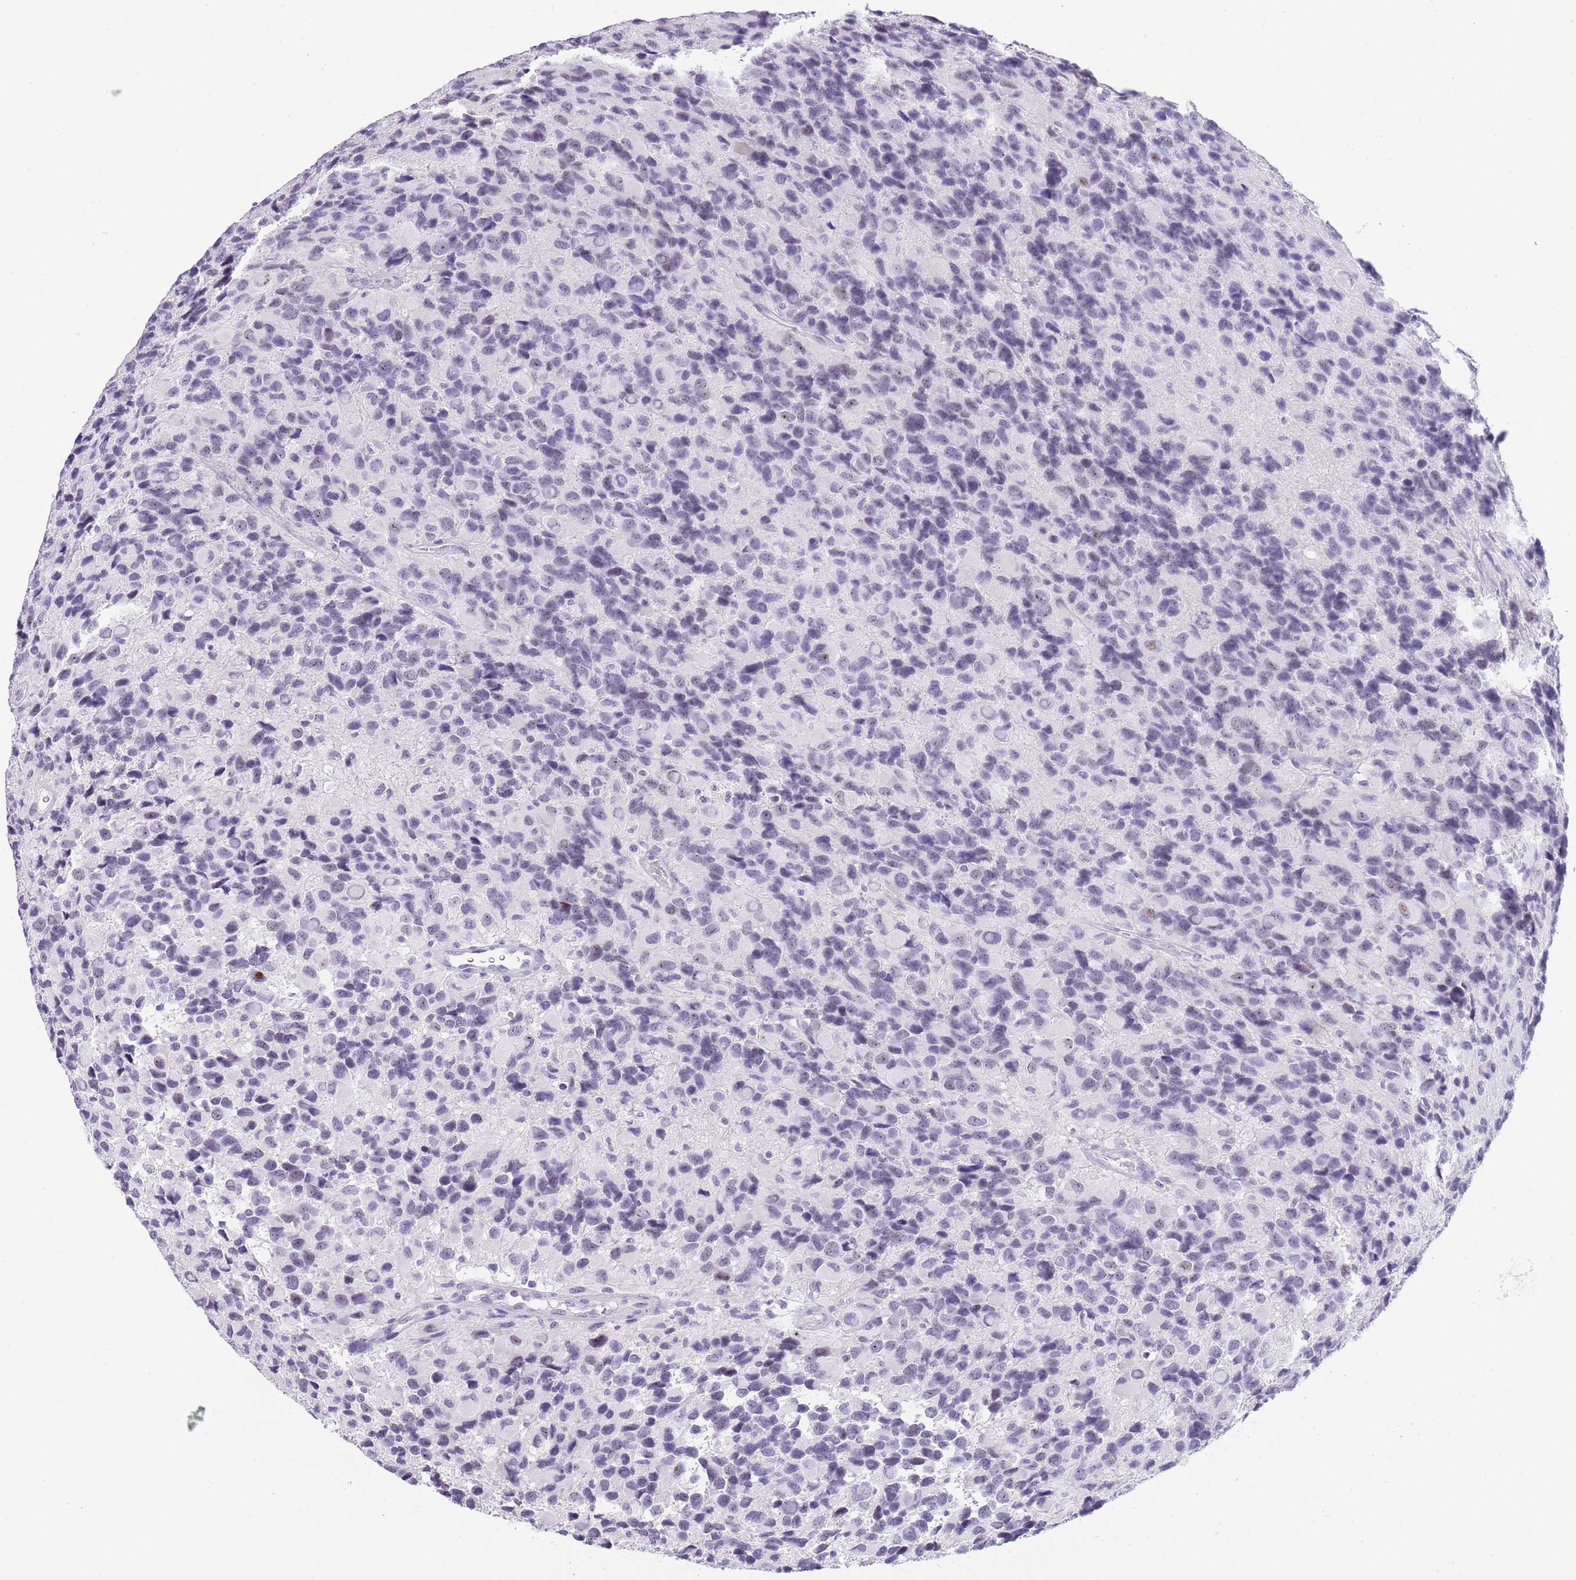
{"staining": {"intensity": "negative", "quantity": "none", "location": "none"}, "tissue": "glioma", "cell_type": "Tumor cells", "image_type": "cancer", "snomed": [{"axis": "morphology", "description": "Glioma, malignant, High grade"}, {"axis": "topography", "description": "Brain"}], "caption": "The histopathology image exhibits no staining of tumor cells in glioma.", "gene": "NOP56", "patient": {"sex": "male", "age": 77}}